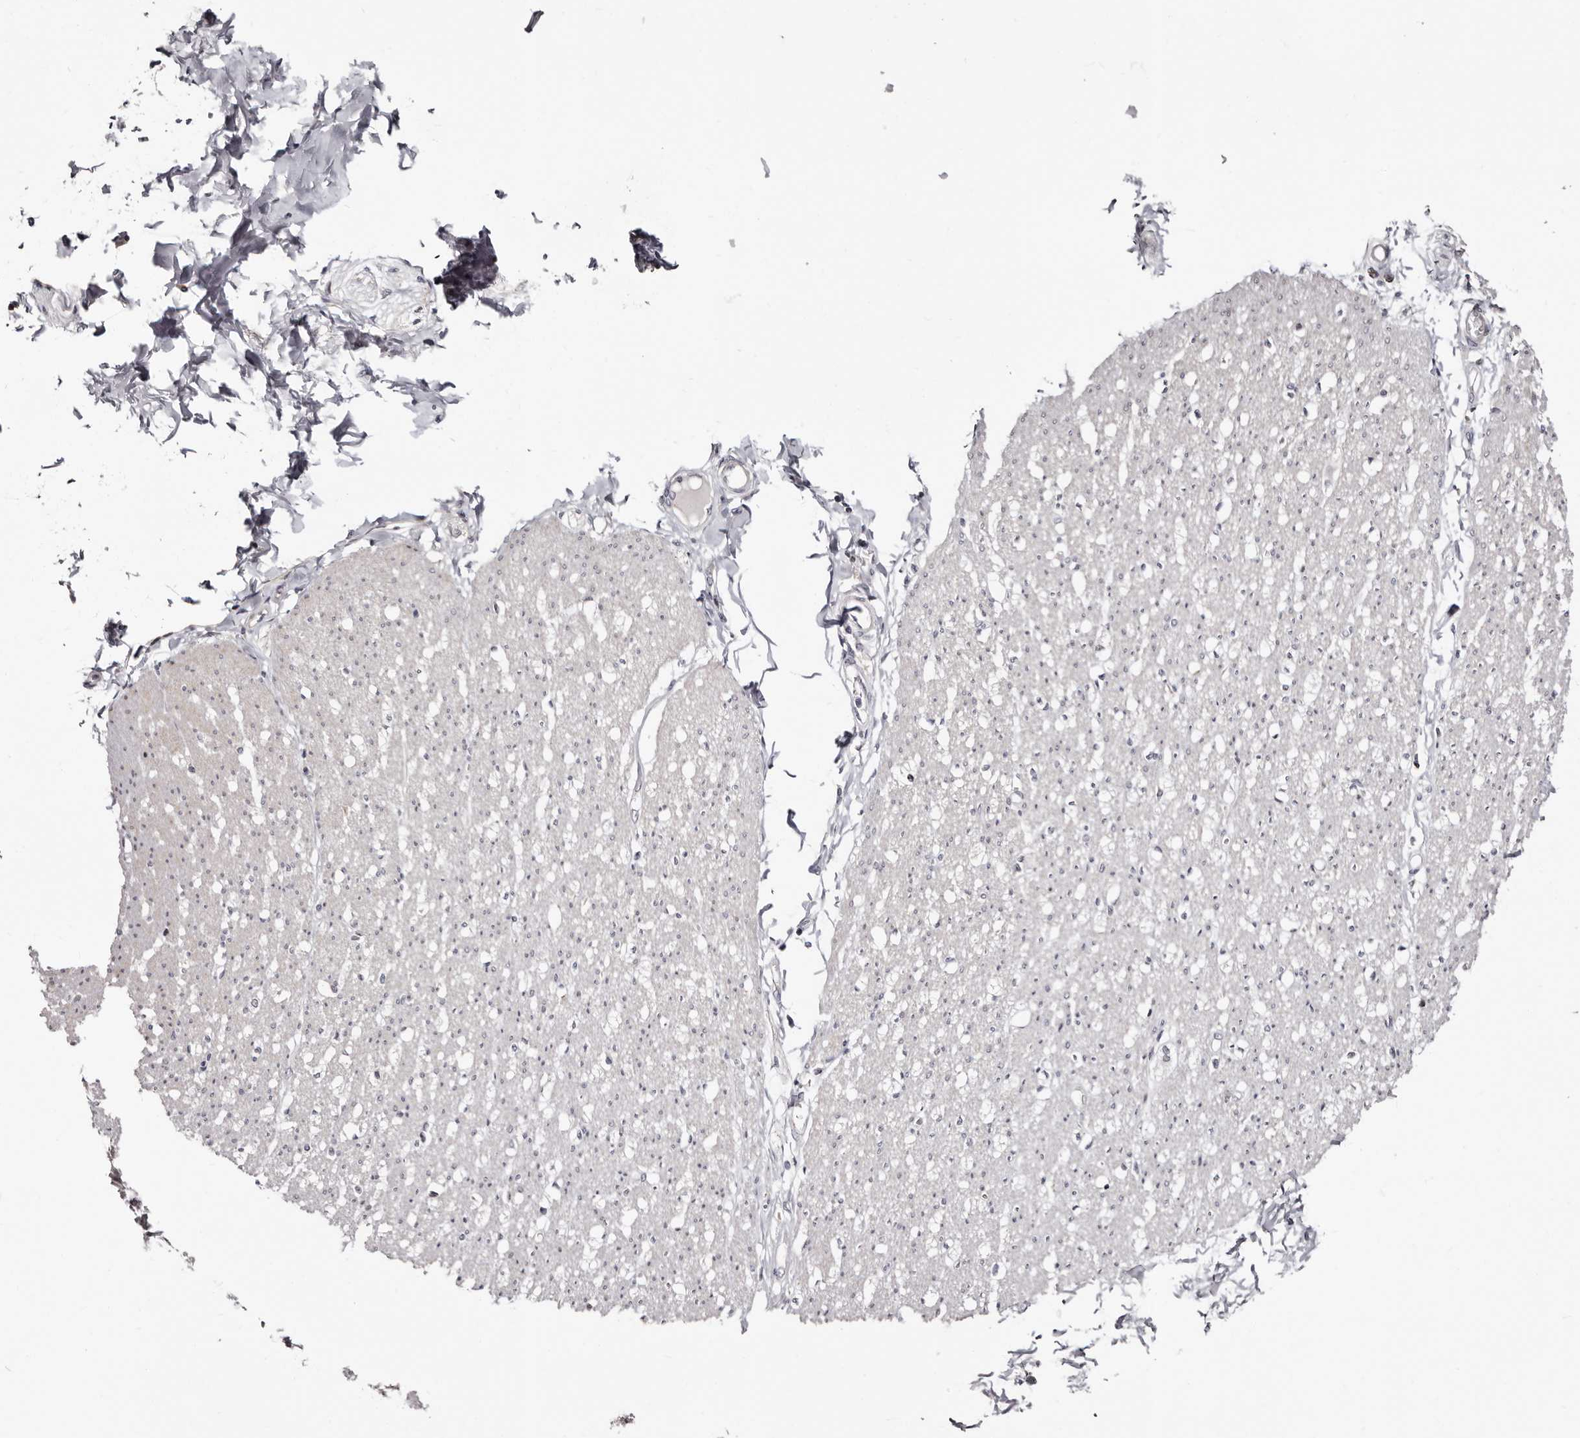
{"staining": {"intensity": "moderate", "quantity": "25%-75%", "location": "cytoplasmic/membranous"}, "tissue": "smooth muscle", "cell_type": "Smooth muscle cells", "image_type": "normal", "snomed": [{"axis": "morphology", "description": "Normal tissue, NOS"}, {"axis": "morphology", "description": "Adenocarcinoma, NOS"}, {"axis": "topography", "description": "Colon"}, {"axis": "topography", "description": "Peripheral nerve tissue"}], "caption": "High-magnification brightfield microscopy of benign smooth muscle stained with DAB (3,3'-diaminobenzidine) (brown) and counterstained with hematoxylin (blue). smooth muscle cells exhibit moderate cytoplasmic/membranous positivity is identified in approximately25%-75% of cells.", "gene": "PHF20L1", "patient": {"sex": "male", "age": 14}}